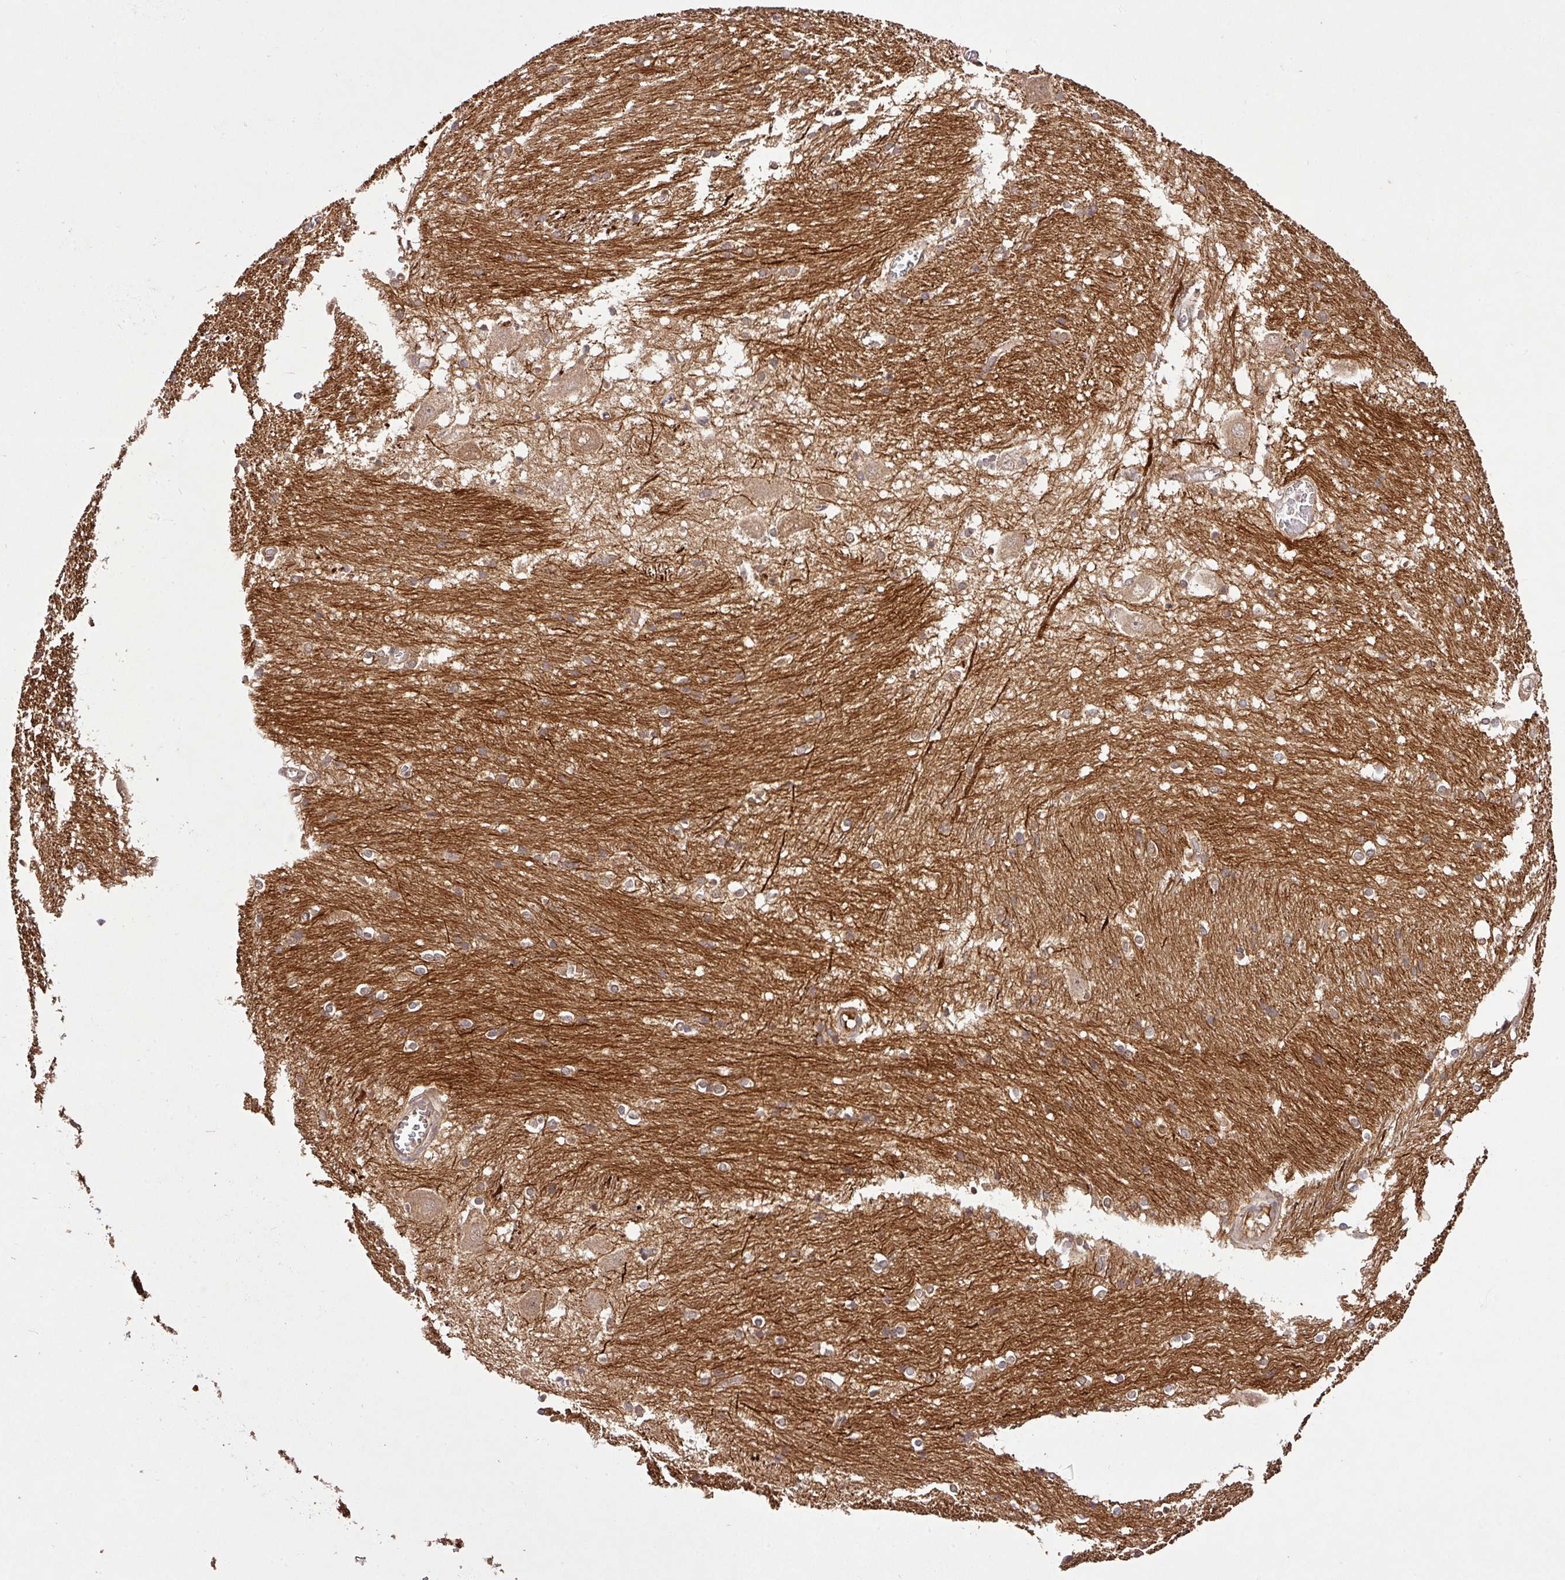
{"staining": {"intensity": "negative", "quantity": "none", "location": "none"}, "tissue": "caudate", "cell_type": "Glial cells", "image_type": "normal", "snomed": [{"axis": "morphology", "description": "Normal tissue, NOS"}, {"axis": "topography", "description": "Lateral ventricle wall"}], "caption": "The histopathology image reveals no staining of glial cells in benign caudate. (DAB IHC, high magnification).", "gene": "FAIM", "patient": {"sex": "male", "age": 37}}